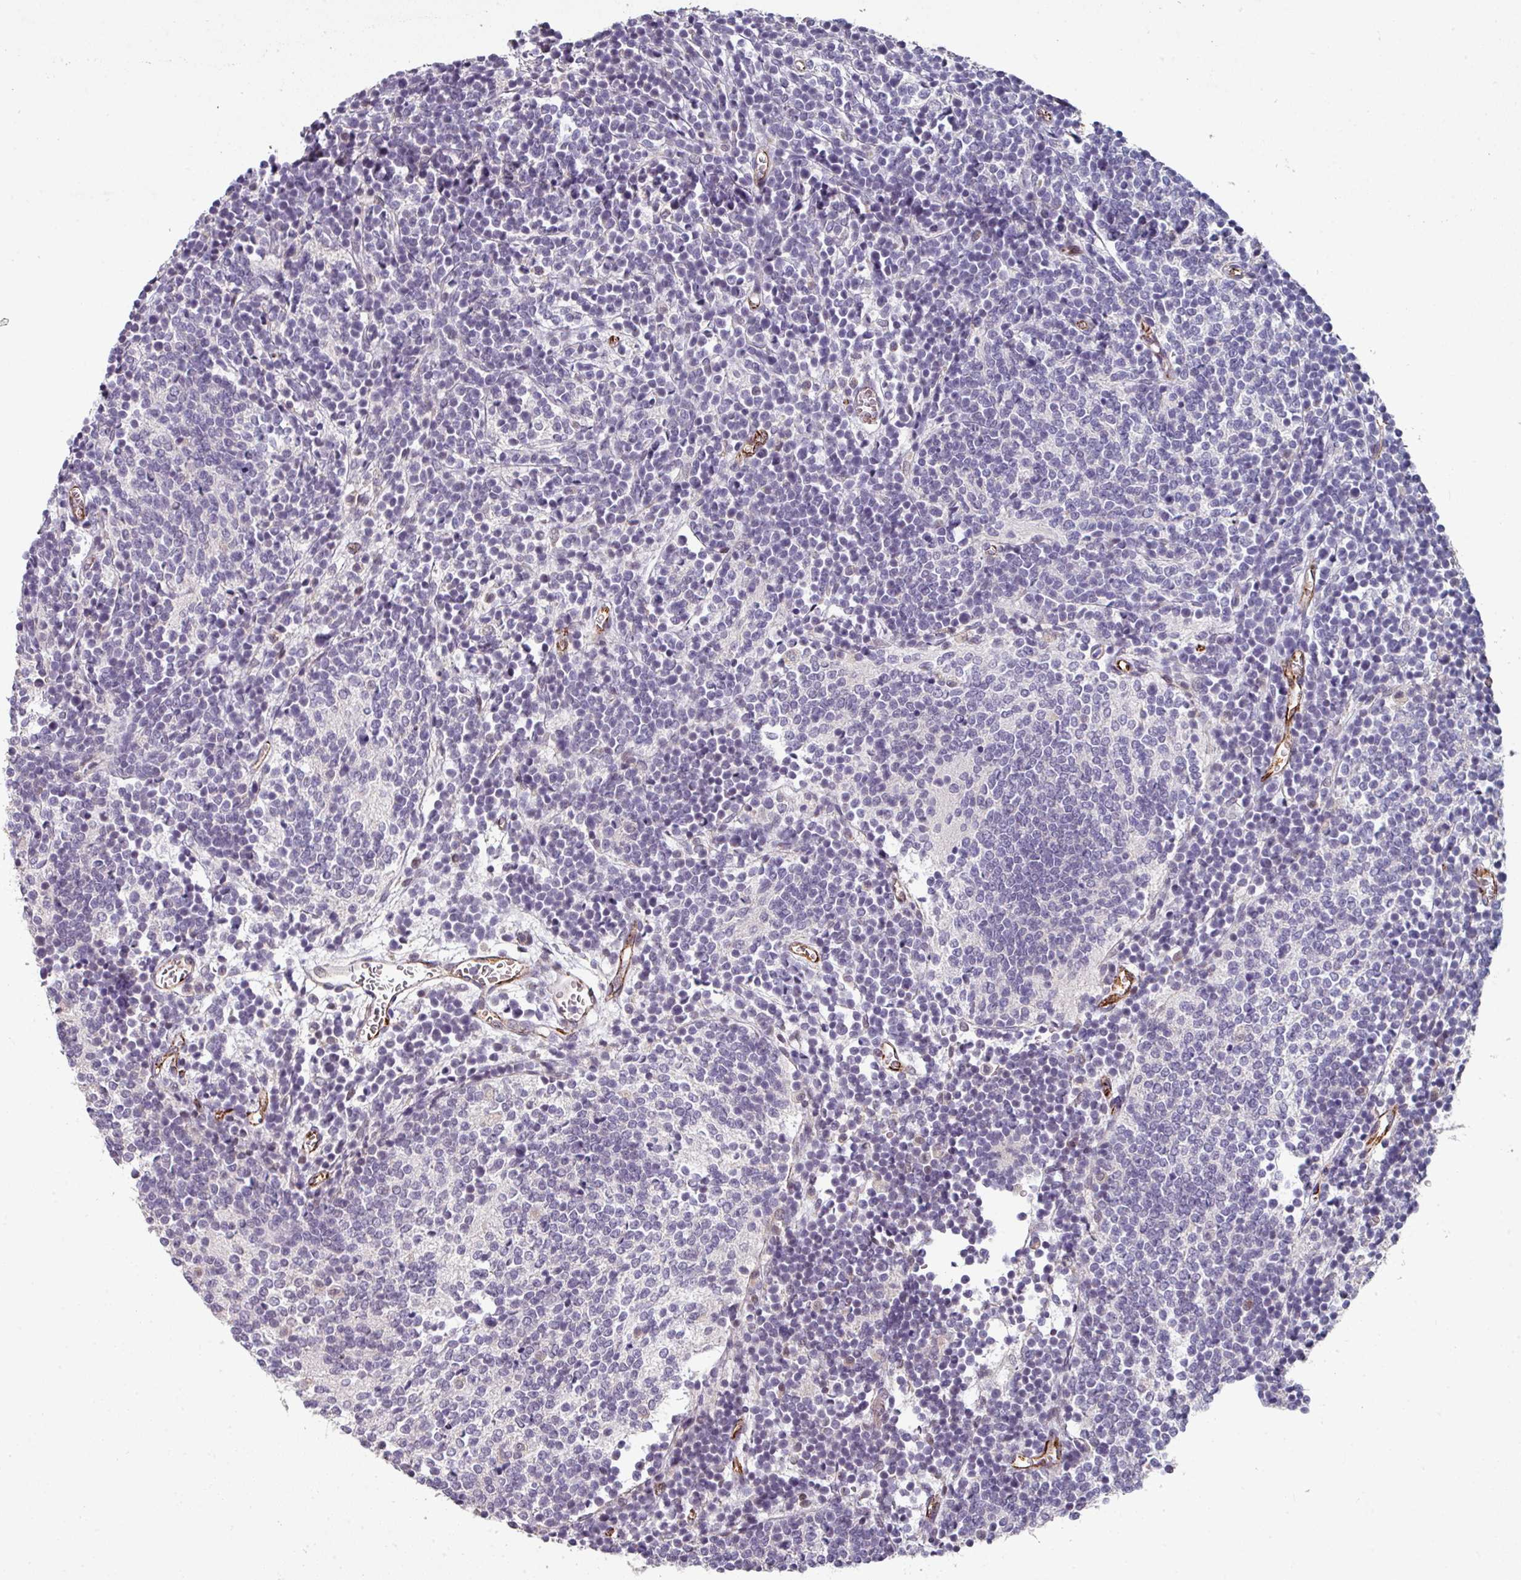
{"staining": {"intensity": "negative", "quantity": "none", "location": "none"}, "tissue": "glioma", "cell_type": "Tumor cells", "image_type": "cancer", "snomed": [{"axis": "morphology", "description": "Glioma, malignant, Low grade"}, {"axis": "topography", "description": "Brain"}], "caption": "The micrograph demonstrates no significant expression in tumor cells of glioma. (DAB (3,3'-diaminobenzidine) immunohistochemistry visualized using brightfield microscopy, high magnification).", "gene": "SIDT2", "patient": {"sex": "female", "age": 1}}